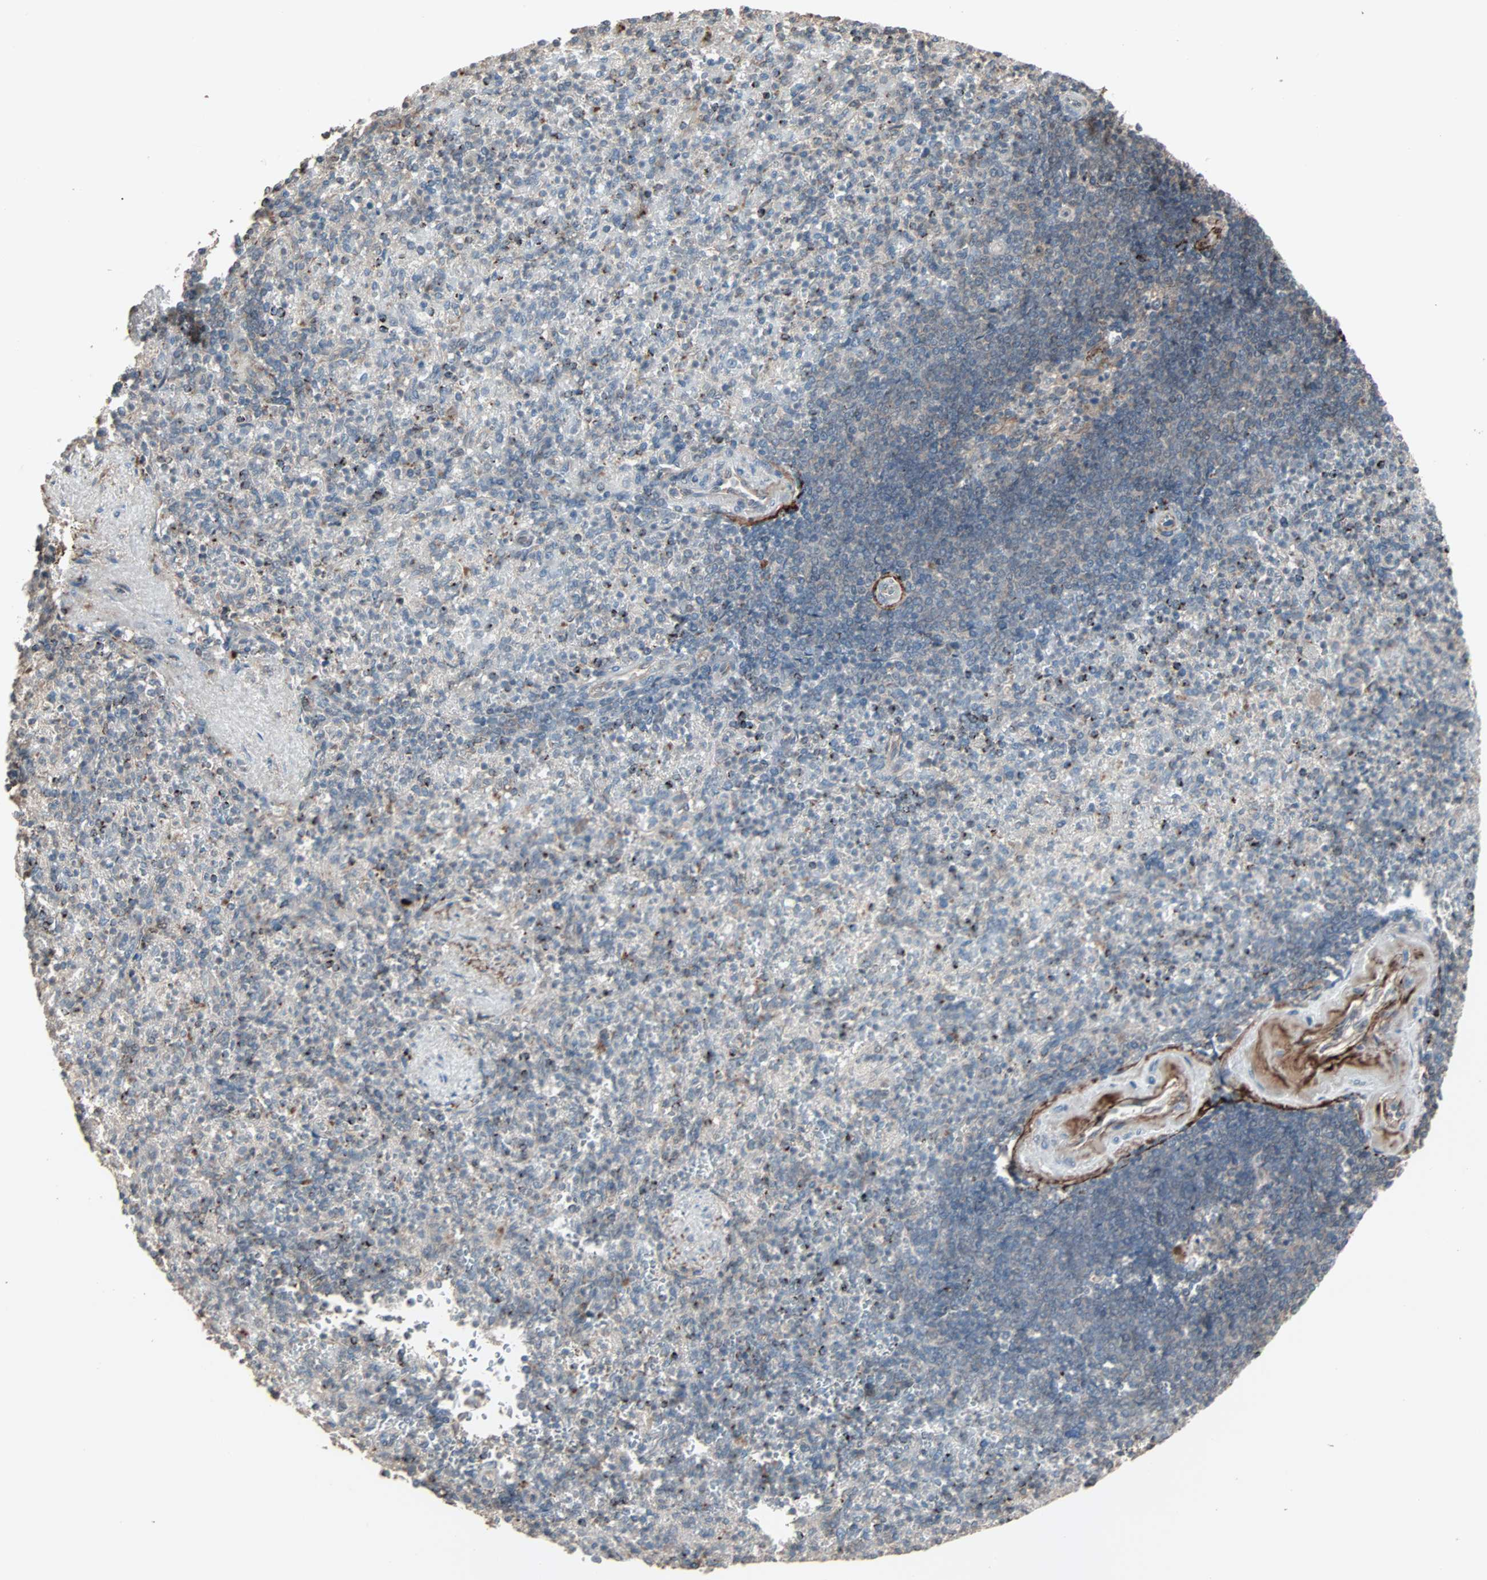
{"staining": {"intensity": "weak", "quantity": "<25%", "location": "cytoplasmic/membranous"}, "tissue": "spleen", "cell_type": "Cells in red pulp", "image_type": "normal", "snomed": [{"axis": "morphology", "description": "Normal tissue, NOS"}, {"axis": "topography", "description": "Spleen"}], "caption": "IHC photomicrograph of benign spleen: spleen stained with DAB (3,3'-diaminobenzidine) reveals no significant protein positivity in cells in red pulp.", "gene": "CALCRL", "patient": {"sex": "female", "age": 74}}